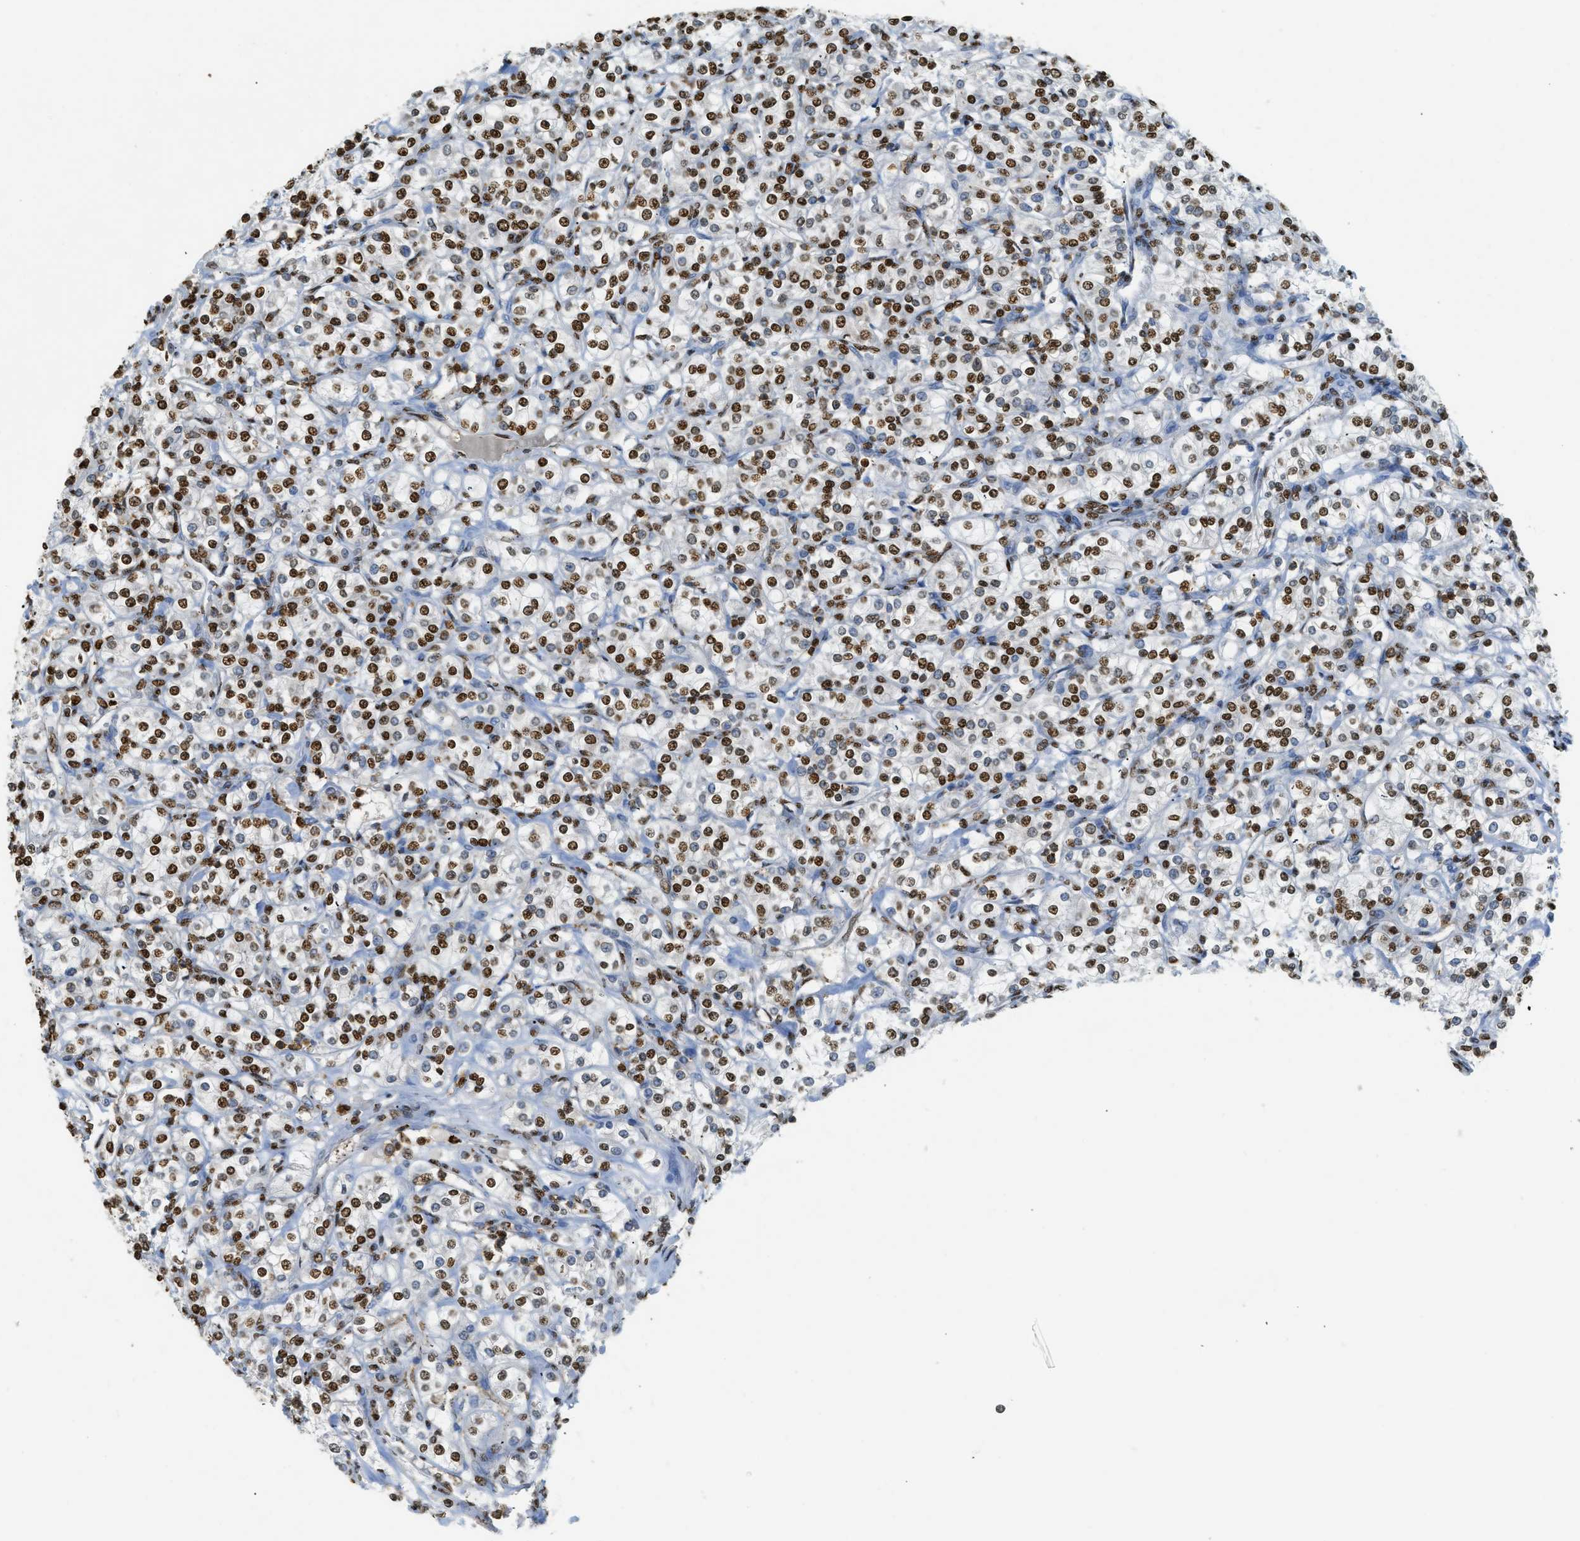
{"staining": {"intensity": "strong", "quantity": ">75%", "location": "nuclear"}, "tissue": "renal cancer", "cell_type": "Tumor cells", "image_type": "cancer", "snomed": [{"axis": "morphology", "description": "Adenocarcinoma, NOS"}, {"axis": "topography", "description": "Kidney"}], "caption": "Immunohistochemical staining of adenocarcinoma (renal) reveals high levels of strong nuclear expression in about >75% of tumor cells.", "gene": "NR5A2", "patient": {"sex": "male", "age": 77}}